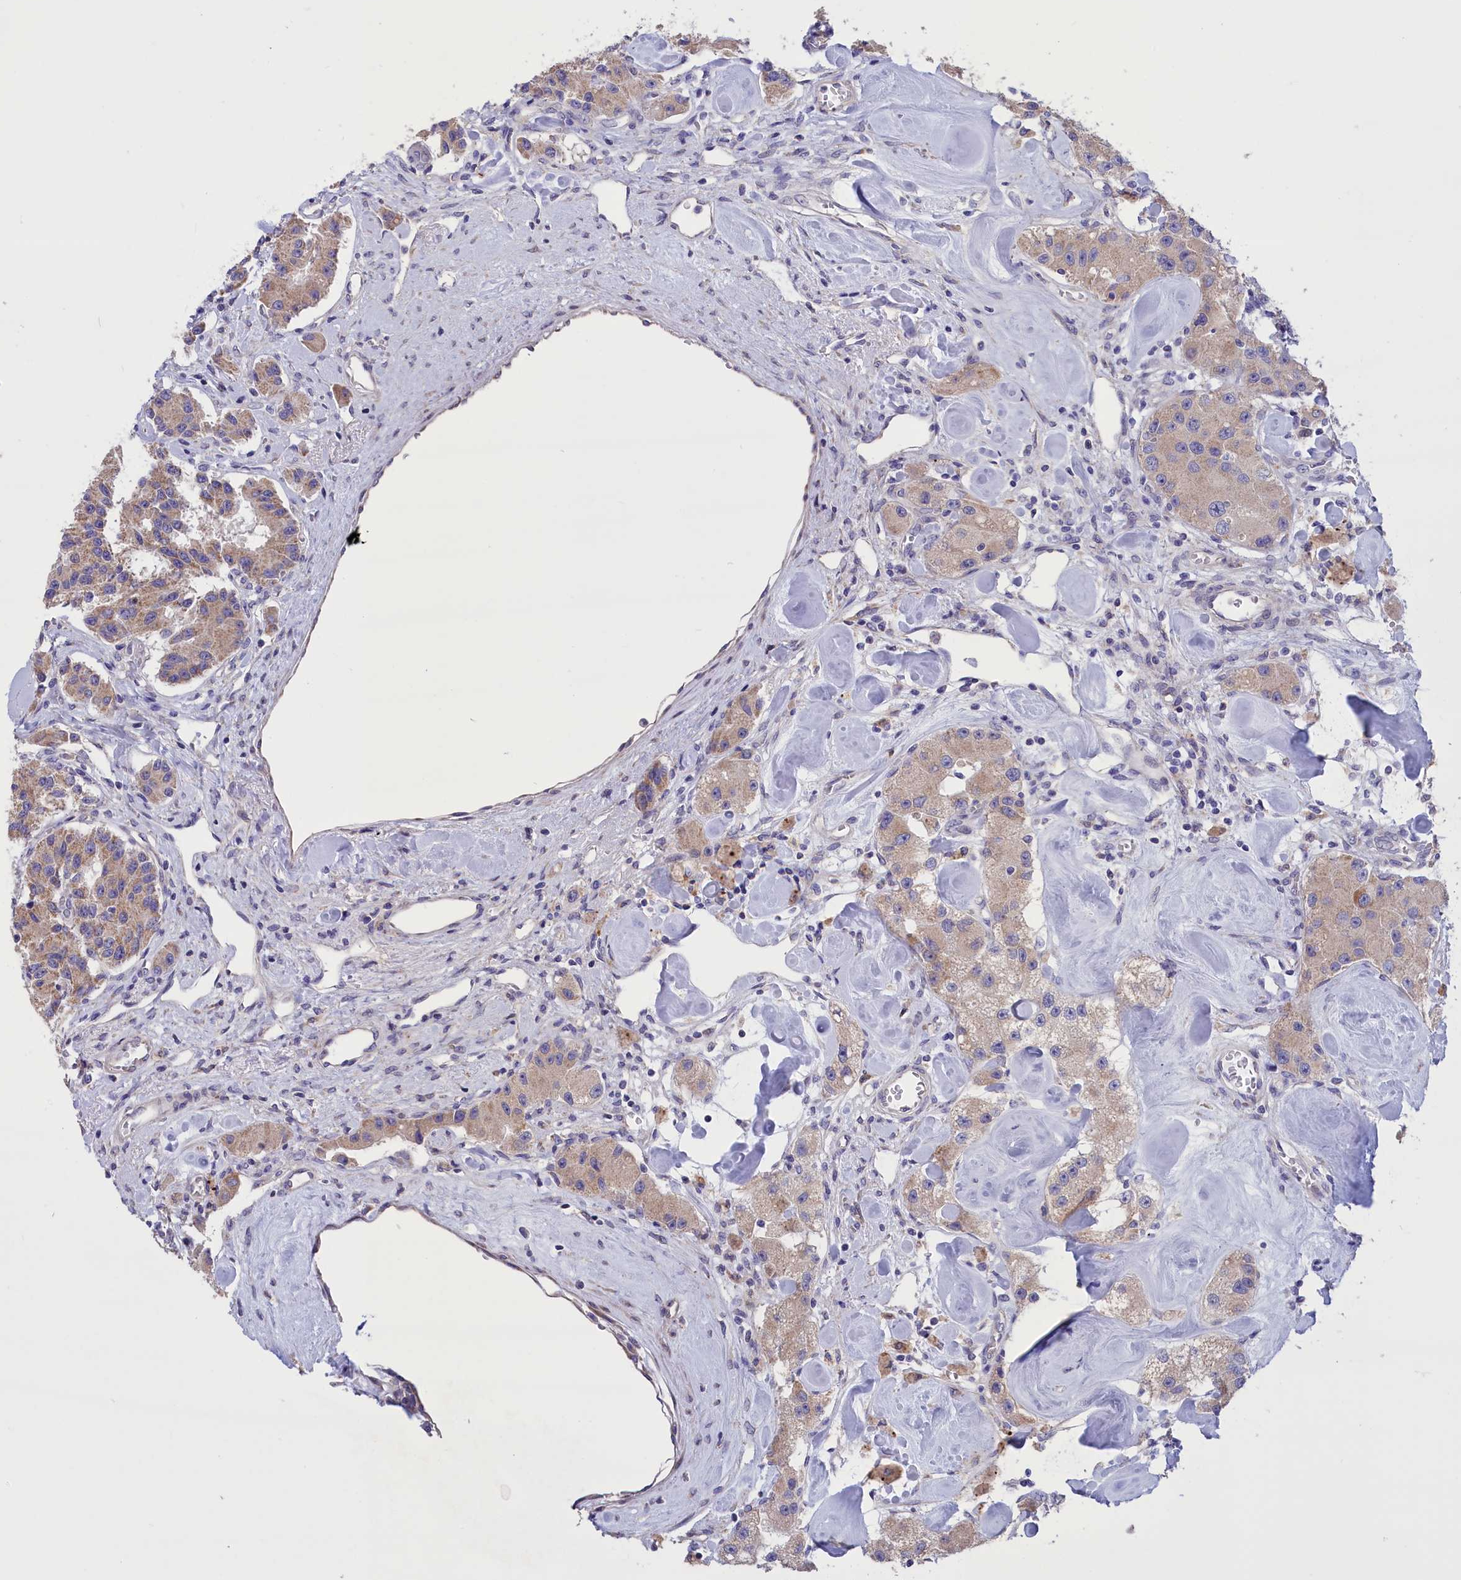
{"staining": {"intensity": "moderate", "quantity": ">75%", "location": "cytoplasmic/membranous"}, "tissue": "carcinoid", "cell_type": "Tumor cells", "image_type": "cancer", "snomed": [{"axis": "morphology", "description": "Carcinoid, malignant, NOS"}, {"axis": "topography", "description": "Pancreas"}], "caption": "DAB immunohistochemical staining of malignant carcinoid displays moderate cytoplasmic/membranous protein staining in about >75% of tumor cells.", "gene": "CYP2U1", "patient": {"sex": "male", "age": 41}}